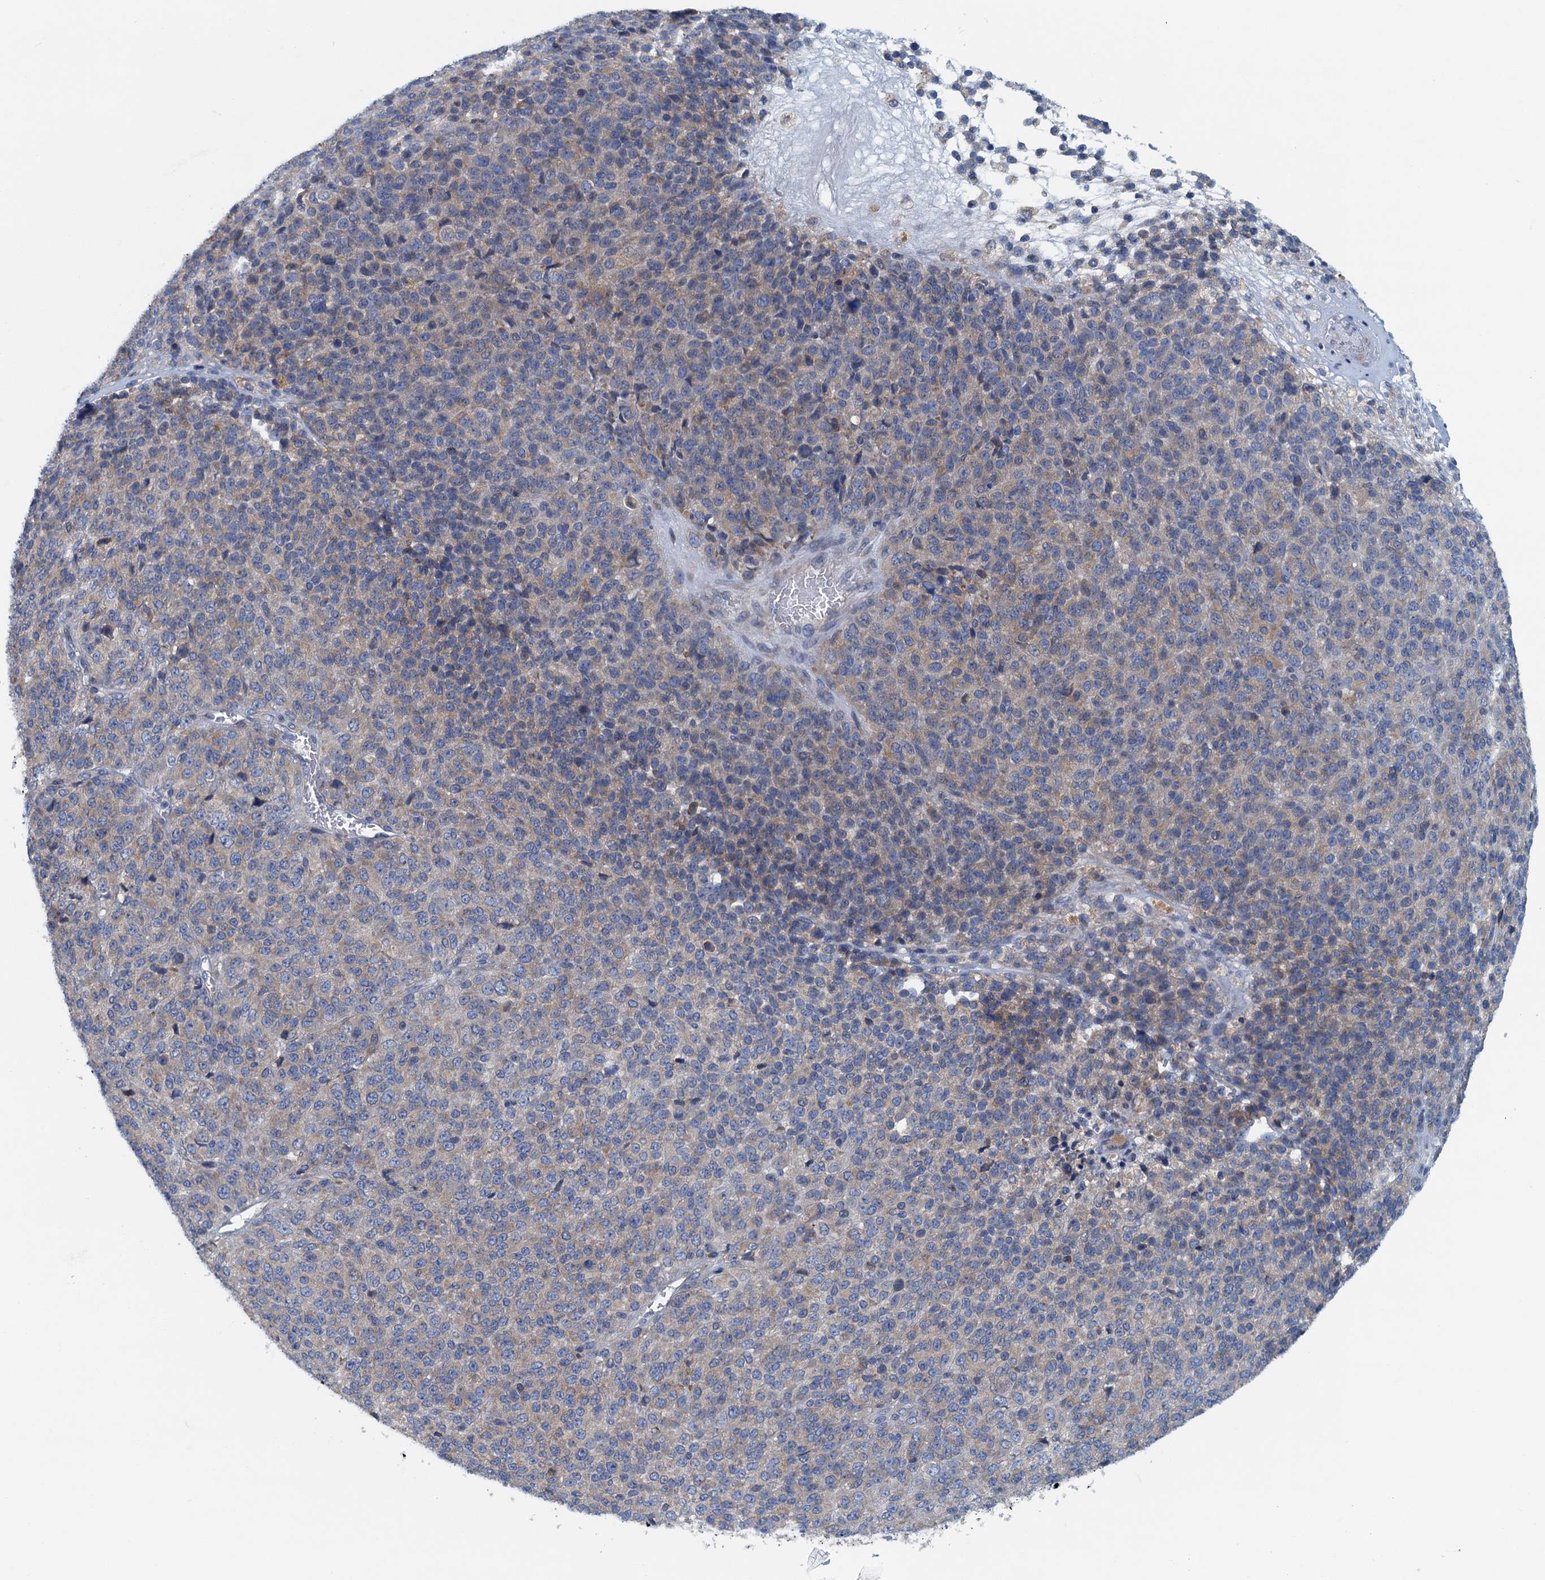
{"staining": {"intensity": "weak", "quantity": "<25%", "location": "cytoplasmic/membranous"}, "tissue": "melanoma", "cell_type": "Tumor cells", "image_type": "cancer", "snomed": [{"axis": "morphology", "description": "Malignant melanoma, Metastatic site"}, {"axis": "topography", "description": "Brain"}], "caption": "The photomicrograph displays no significant staining in tumor cells of malignant melanoma (metastatic site).", "gene": "MYDGF", "patient": {"sex": "female", "age": 56}}